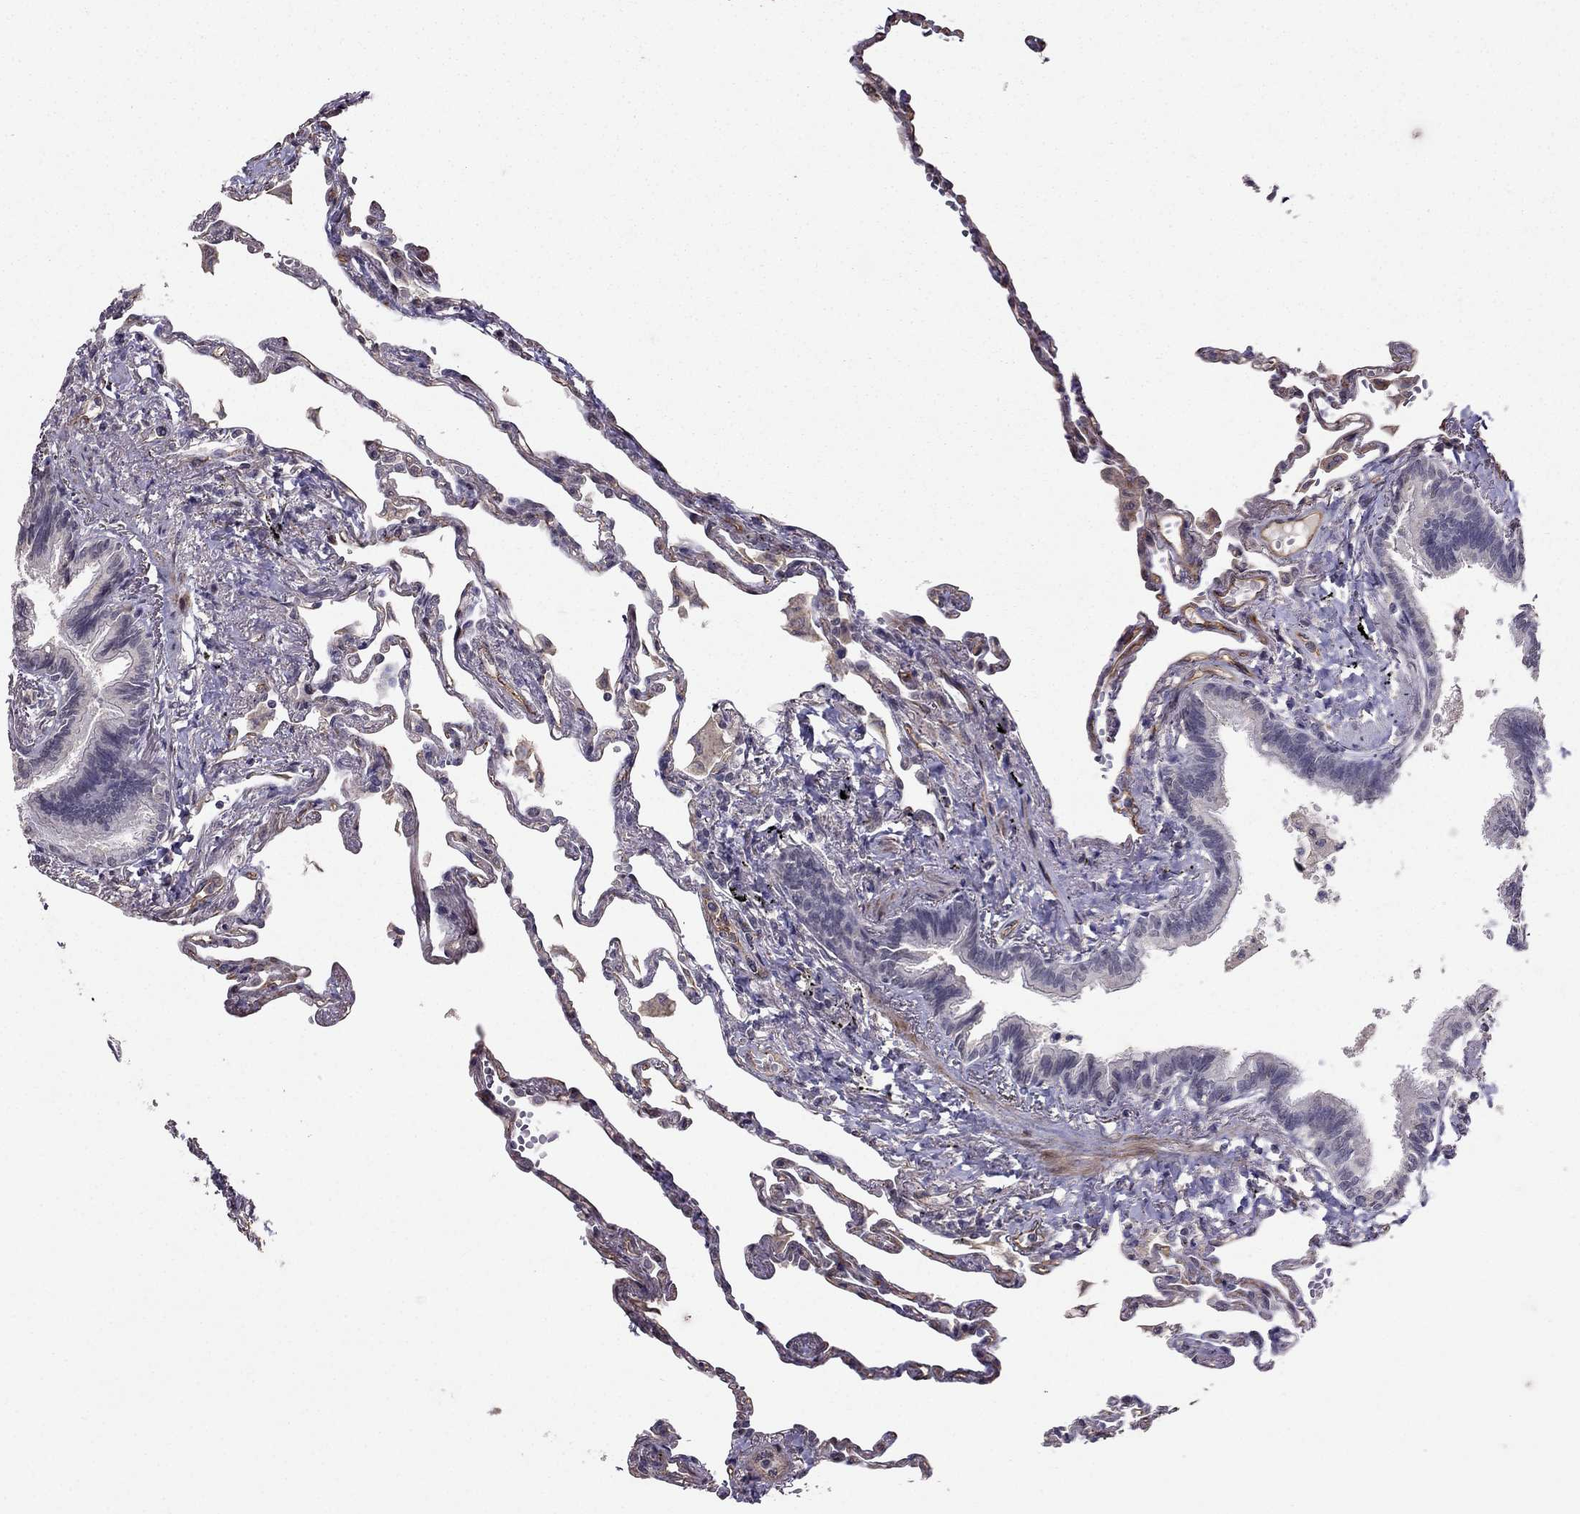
{"staining": {"intensity": "negative", "quantity": "none", "location": "none"}, "tissue": "lung", "cell_type": "Alveolar cells", "image_type": "normal", "snomed": [{"axis": "morphology", "description": "Normal tissue, NOS"}, {"axis": "topography", "description": "Lung"}], "caption": "Protein analysis of benign lung reveals no significant expression in alveolar cells.", "gene": "RASIP1", "patient": {"sex": "male", "age": 78}}